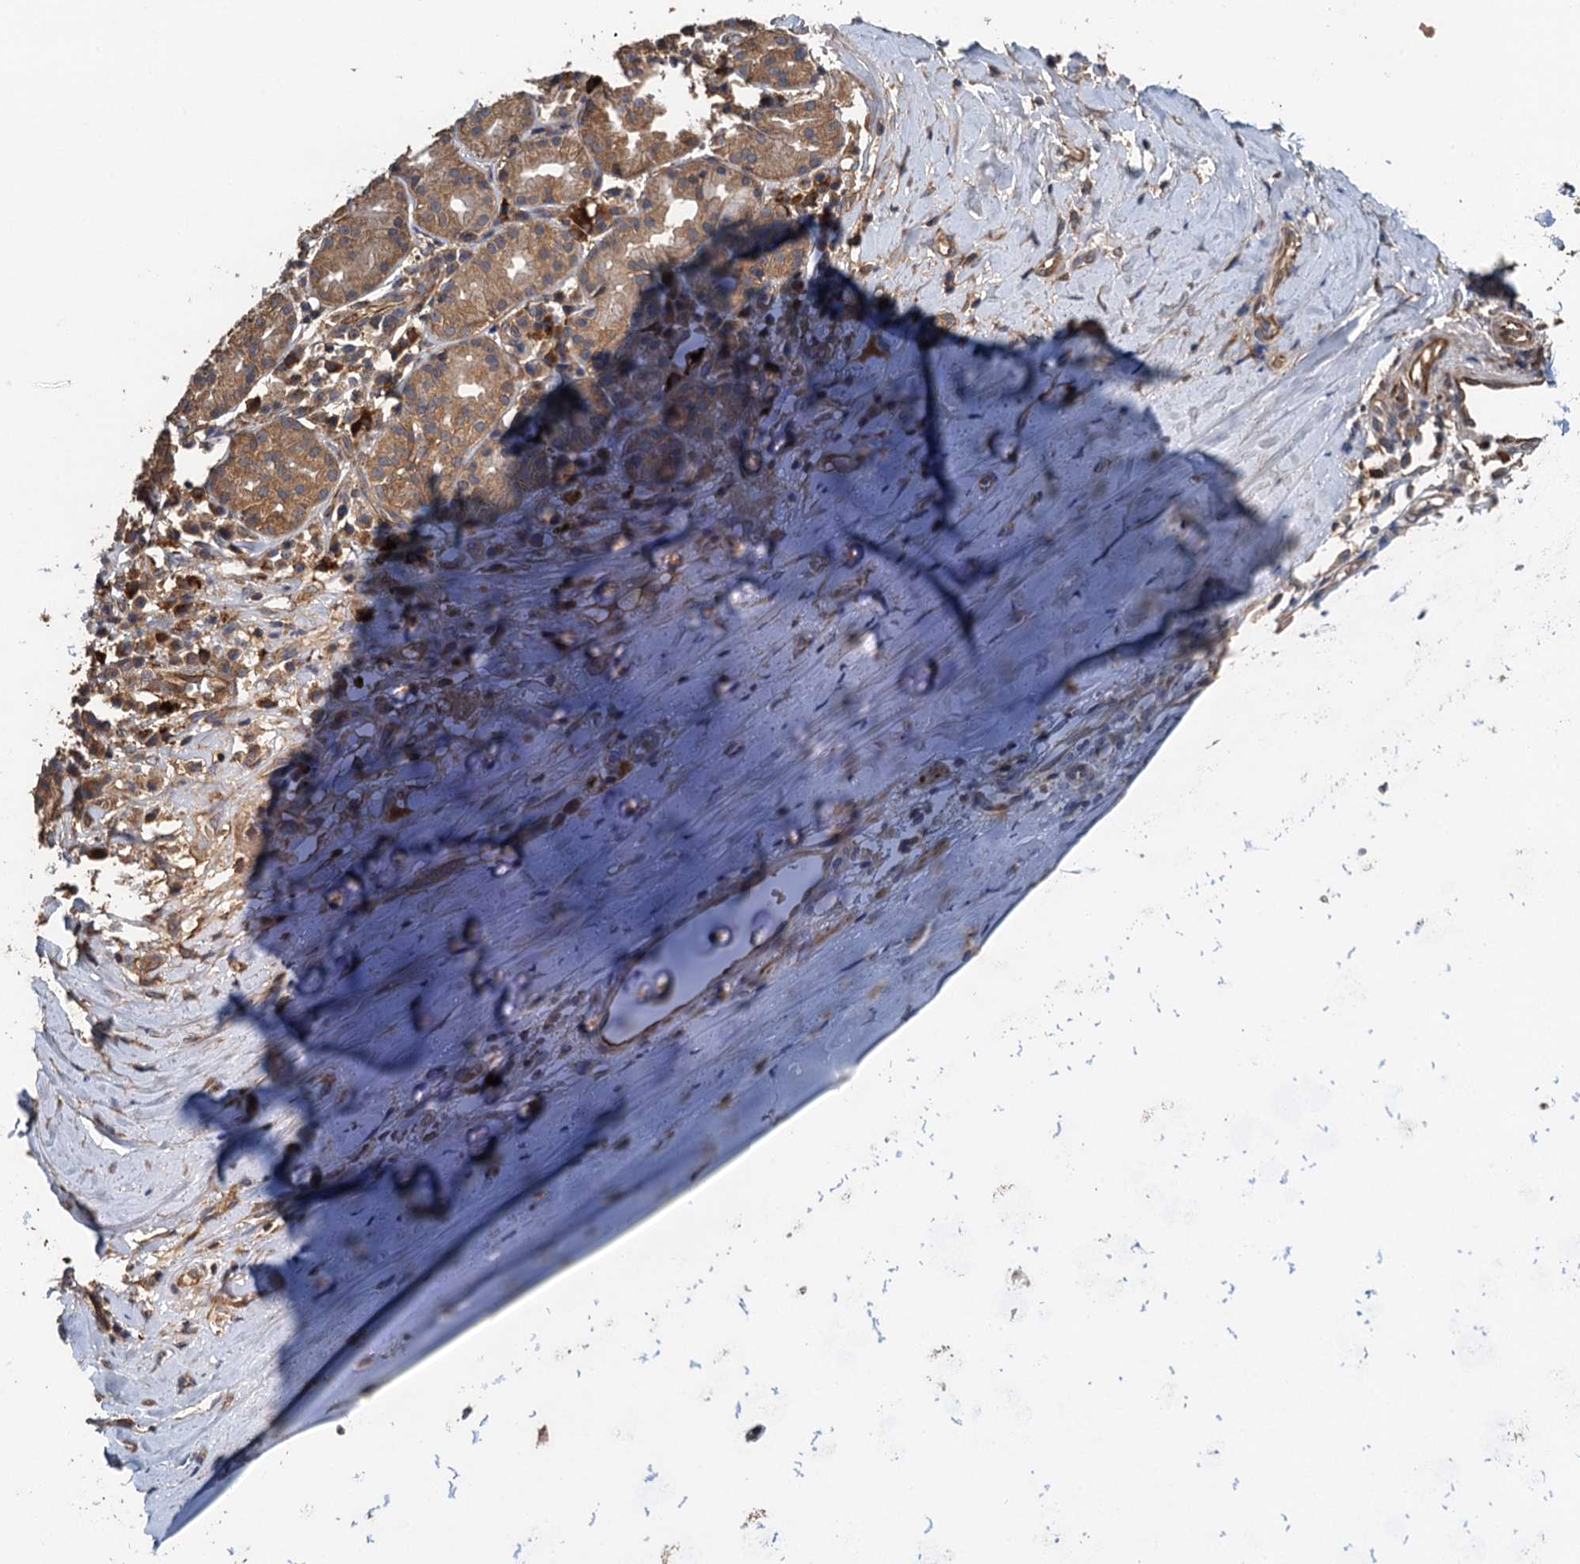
{"staining": {"intensity": "negative", "quantity": "none", "location": "none"}, "tissue": "soft tissue", "cell_type": "Chondrocytes", "image_type": "normal", "snomed": [{"axis": "morphology", "description": "Normal tissue, NOS"}, {"axis": "morphology", "description": "Basal cell carcinoma"}, {"axis": "topography", "description": "Cartilage tissue"}, {"axis": "topography", "description": "Nasopharynx"}, {"axis": "topography", "description": "Oral tissue"}], "caption": "This is a histopathology image of immunohistochemistry (IHC) staining of unremarkable soft tissue, which shows no positivity in chondrocytes. (DAB (3,3'-diaminobenzidine) IHC visualized using brightfield microscopy, high magnification).", "gene": "BORCS5", "patient": {"sex": "female", "age": 77}}